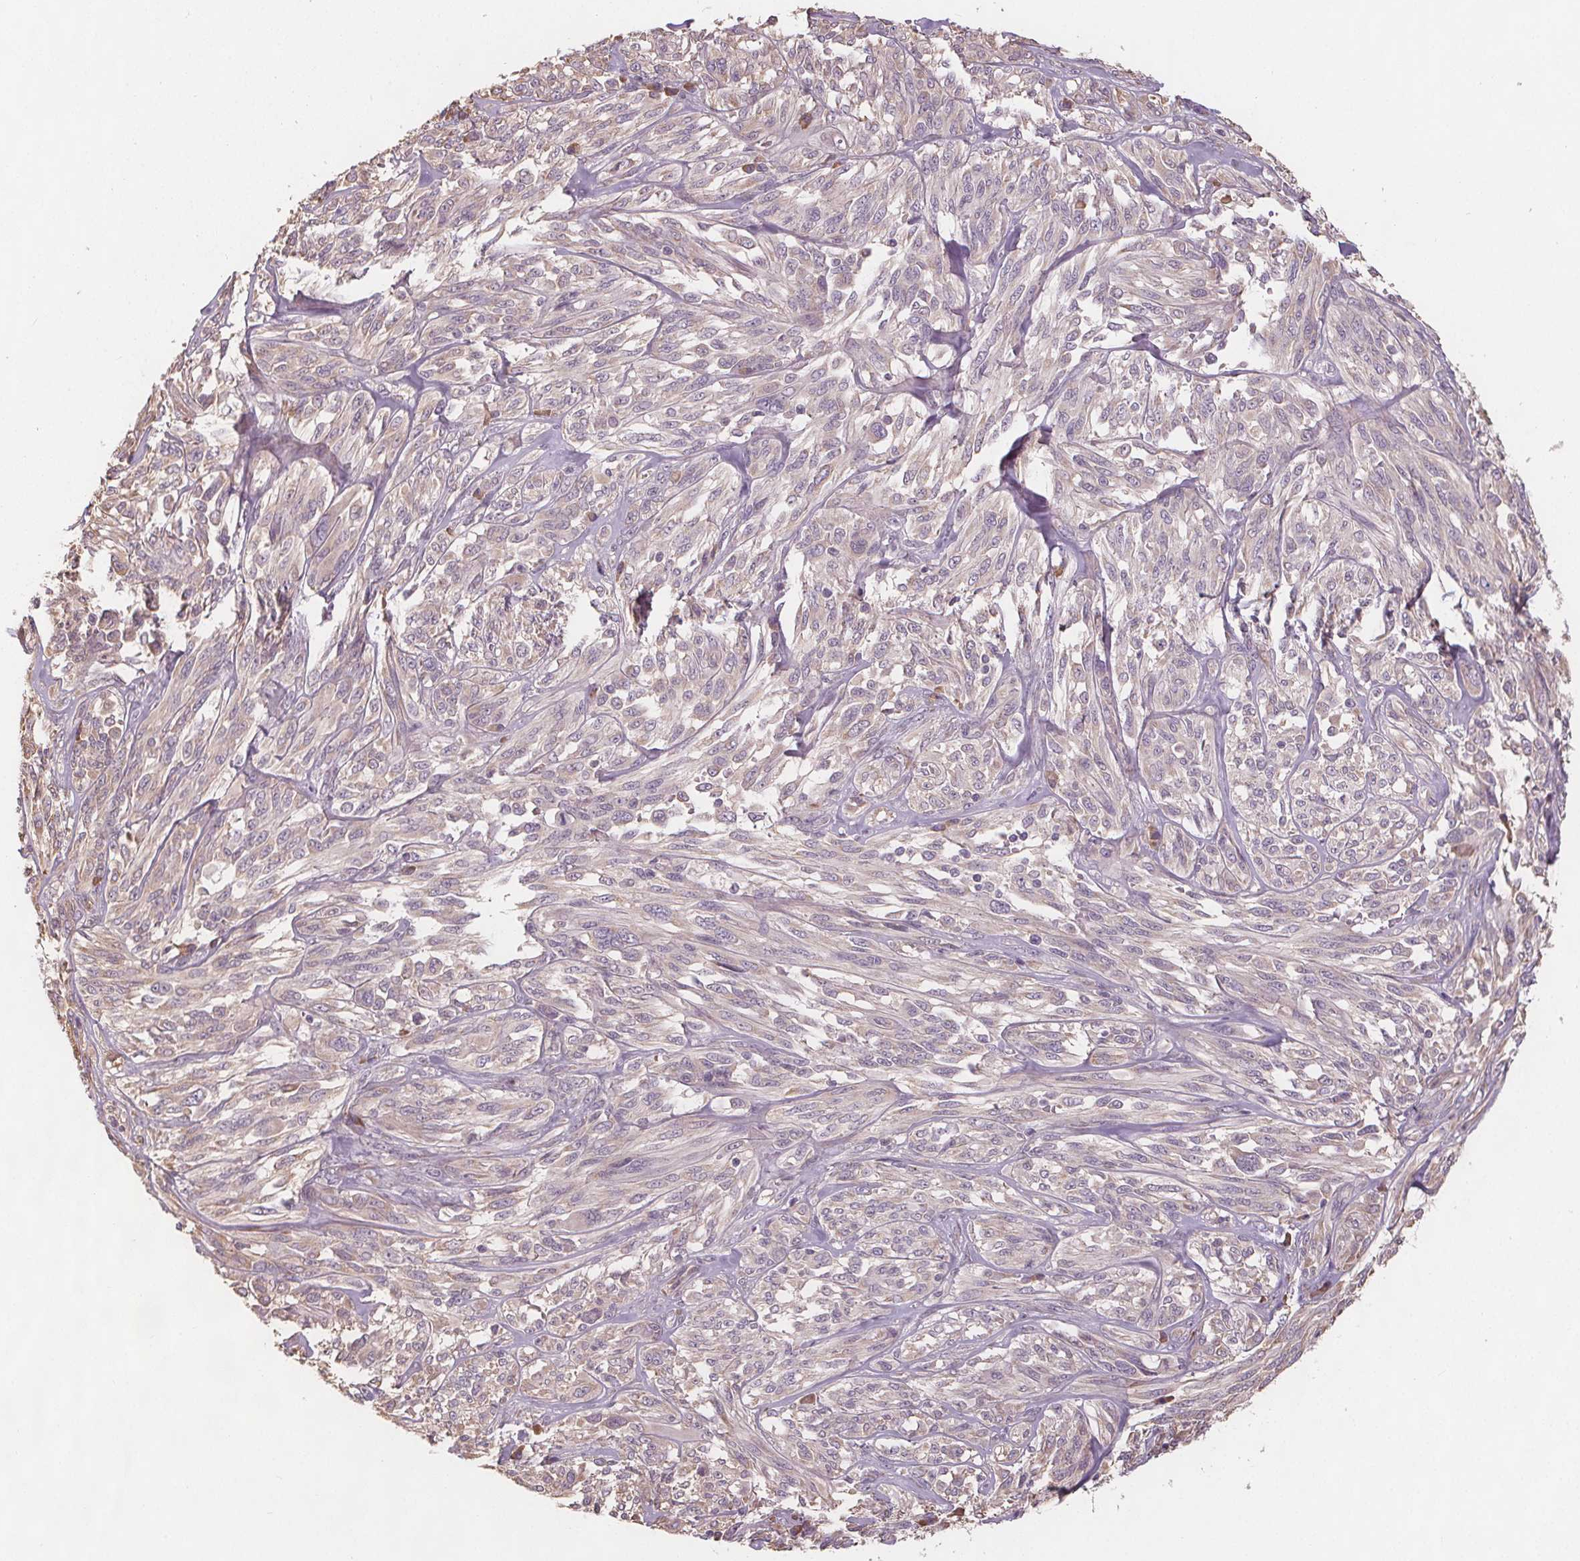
{"staining": {"intensity": "negative", "quantity": "none", "location": "none"}, "tissue": "melanoma", "cell_type": "Tumor cells", "image_type": "cancer", "snomed": [{"axis": "morphology", "description": "Malignant melanoma, NOS"}, {"axis": "topography", "description": "Skin"}], "caption": "The histopathology image displays no staining of tumor cells in melanoma. The staining was performed using DAB (3,3'-diaminobenzidine) to visualize the protein expression in brown, while the nuclei were stained in blue with hematoxylin (Magnification: 20x).", "gene": "TMEM80", "patient": {"sex": "female", "age": 91}}